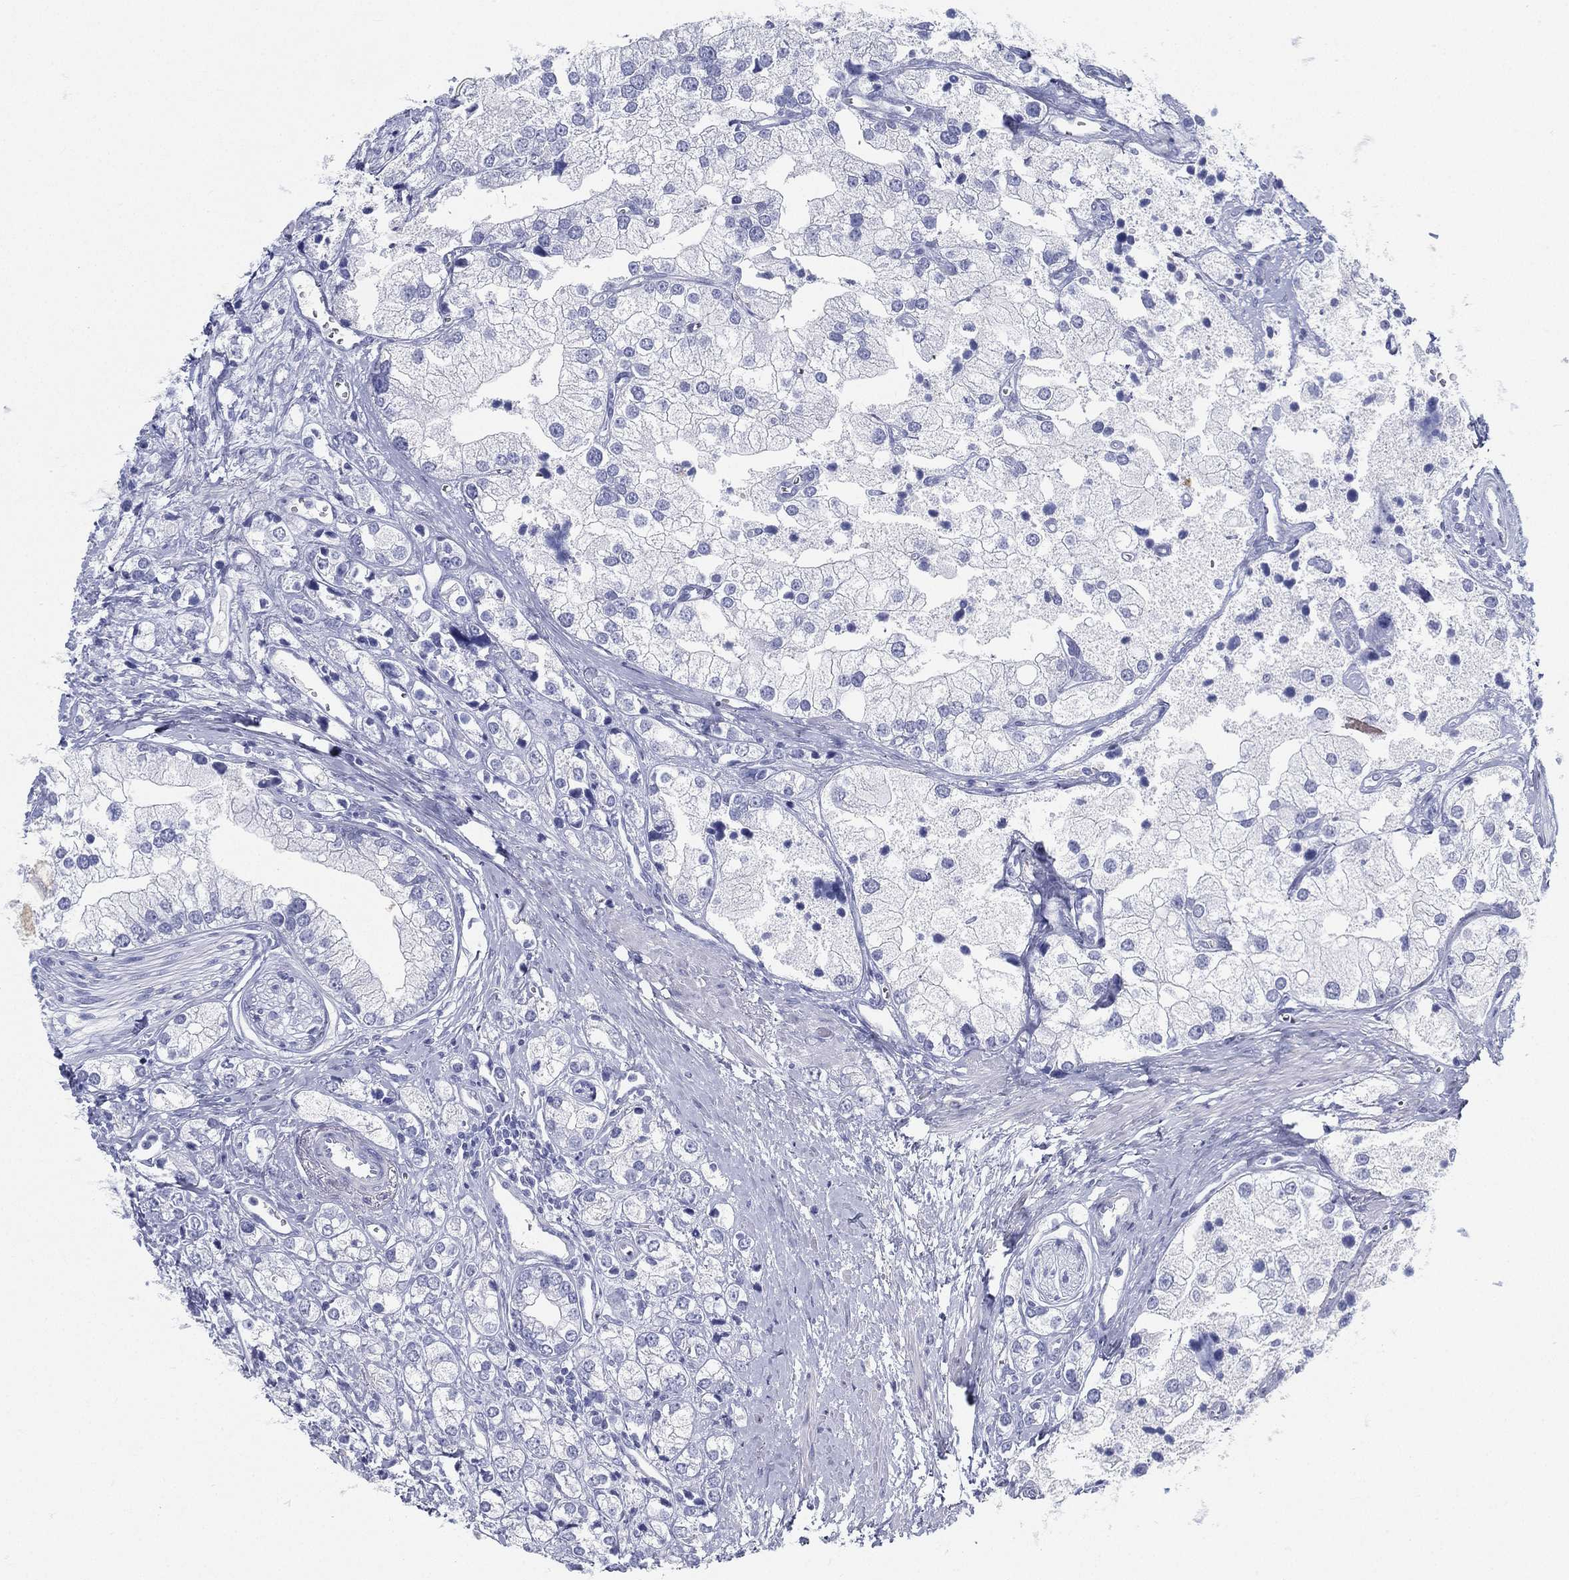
{"staining": {"intensity": "negative", "quantity": "none", "location": "none"}, "tissue": "prostate cancer", "cell_type": "Tumor cells", "image_type": "cancer", "snomed": [{"axis": "morphology", "description": "Adenocarcinoma, NOS"}, {"axis": "topography", "description": "Prostate and seminal vesicle, NOS"}, {"axis": "topography", "description": "Prostate"}], "caption": "A photomicrograph of adenocarcinoma (prostate) stained for a protein exhibits no brown staining in tumor cells. (Stains: DAB immunohistochemistry with hematoxylin counter stain, Microscopy: brightfield microscopy at high magnification).", "gene": "ATP1B2", "patient": {"sex": "male", "age": 79}}